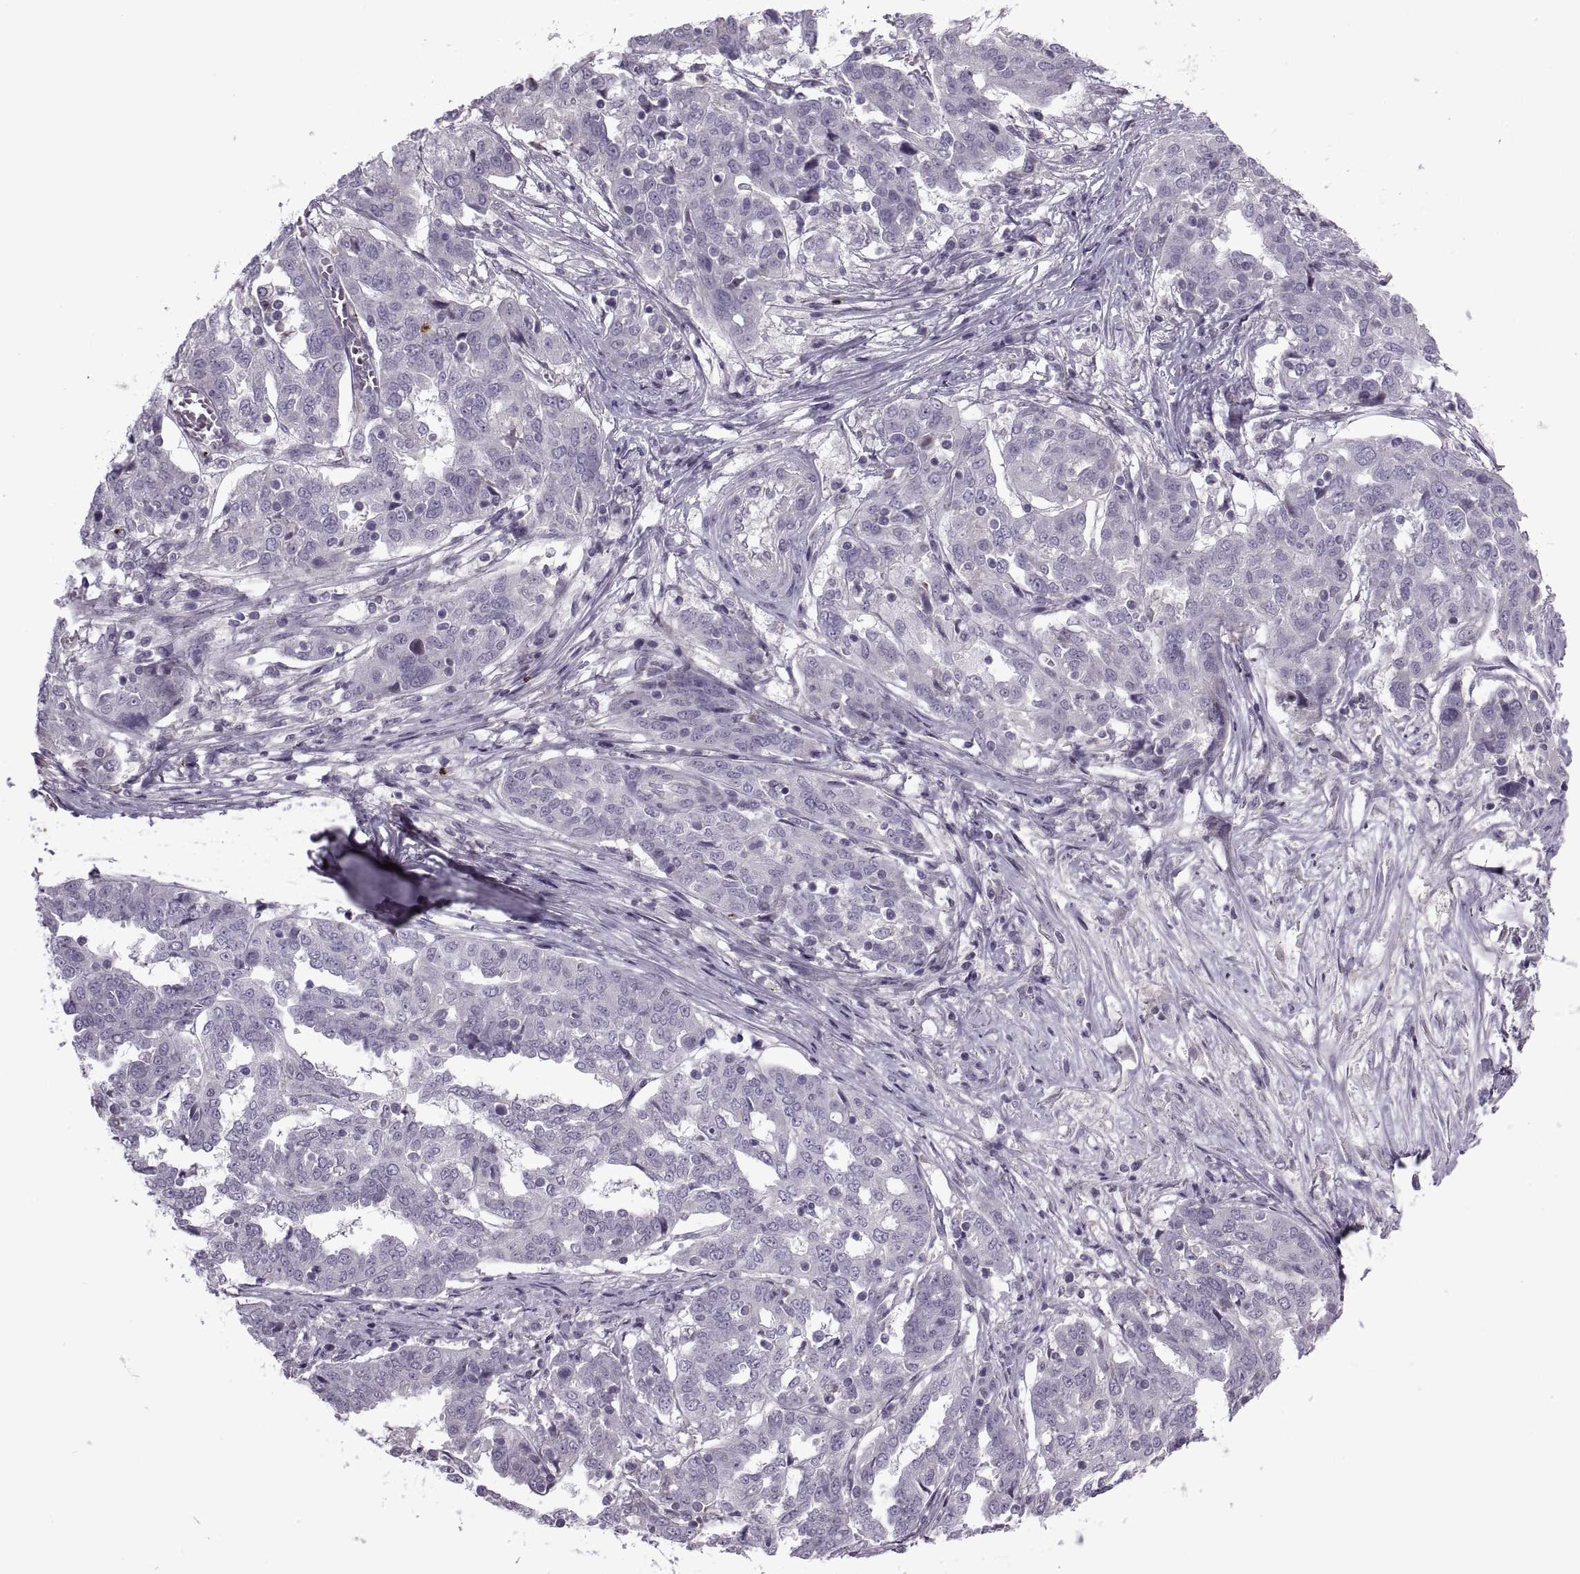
{"staining": {"intensity": "negative", "quantity": "none", "location": "none"}, "tissue": "ovarian cancer", "cell_type": "Tumor cells", "image_type": "cancer", "snomed": [{"axis": "morphology", "description": "Cystadenocarcinoma, serous, NOS"}, {"axis": "topography", "description": "Ovary"}], "caption": "This is a image of IHC staining of serous cystadenocarcinoma (ovarian), which shows no expression in tumor cells.", "gene": "ODF3", "patient": {"sex": "female", "age": 67}}